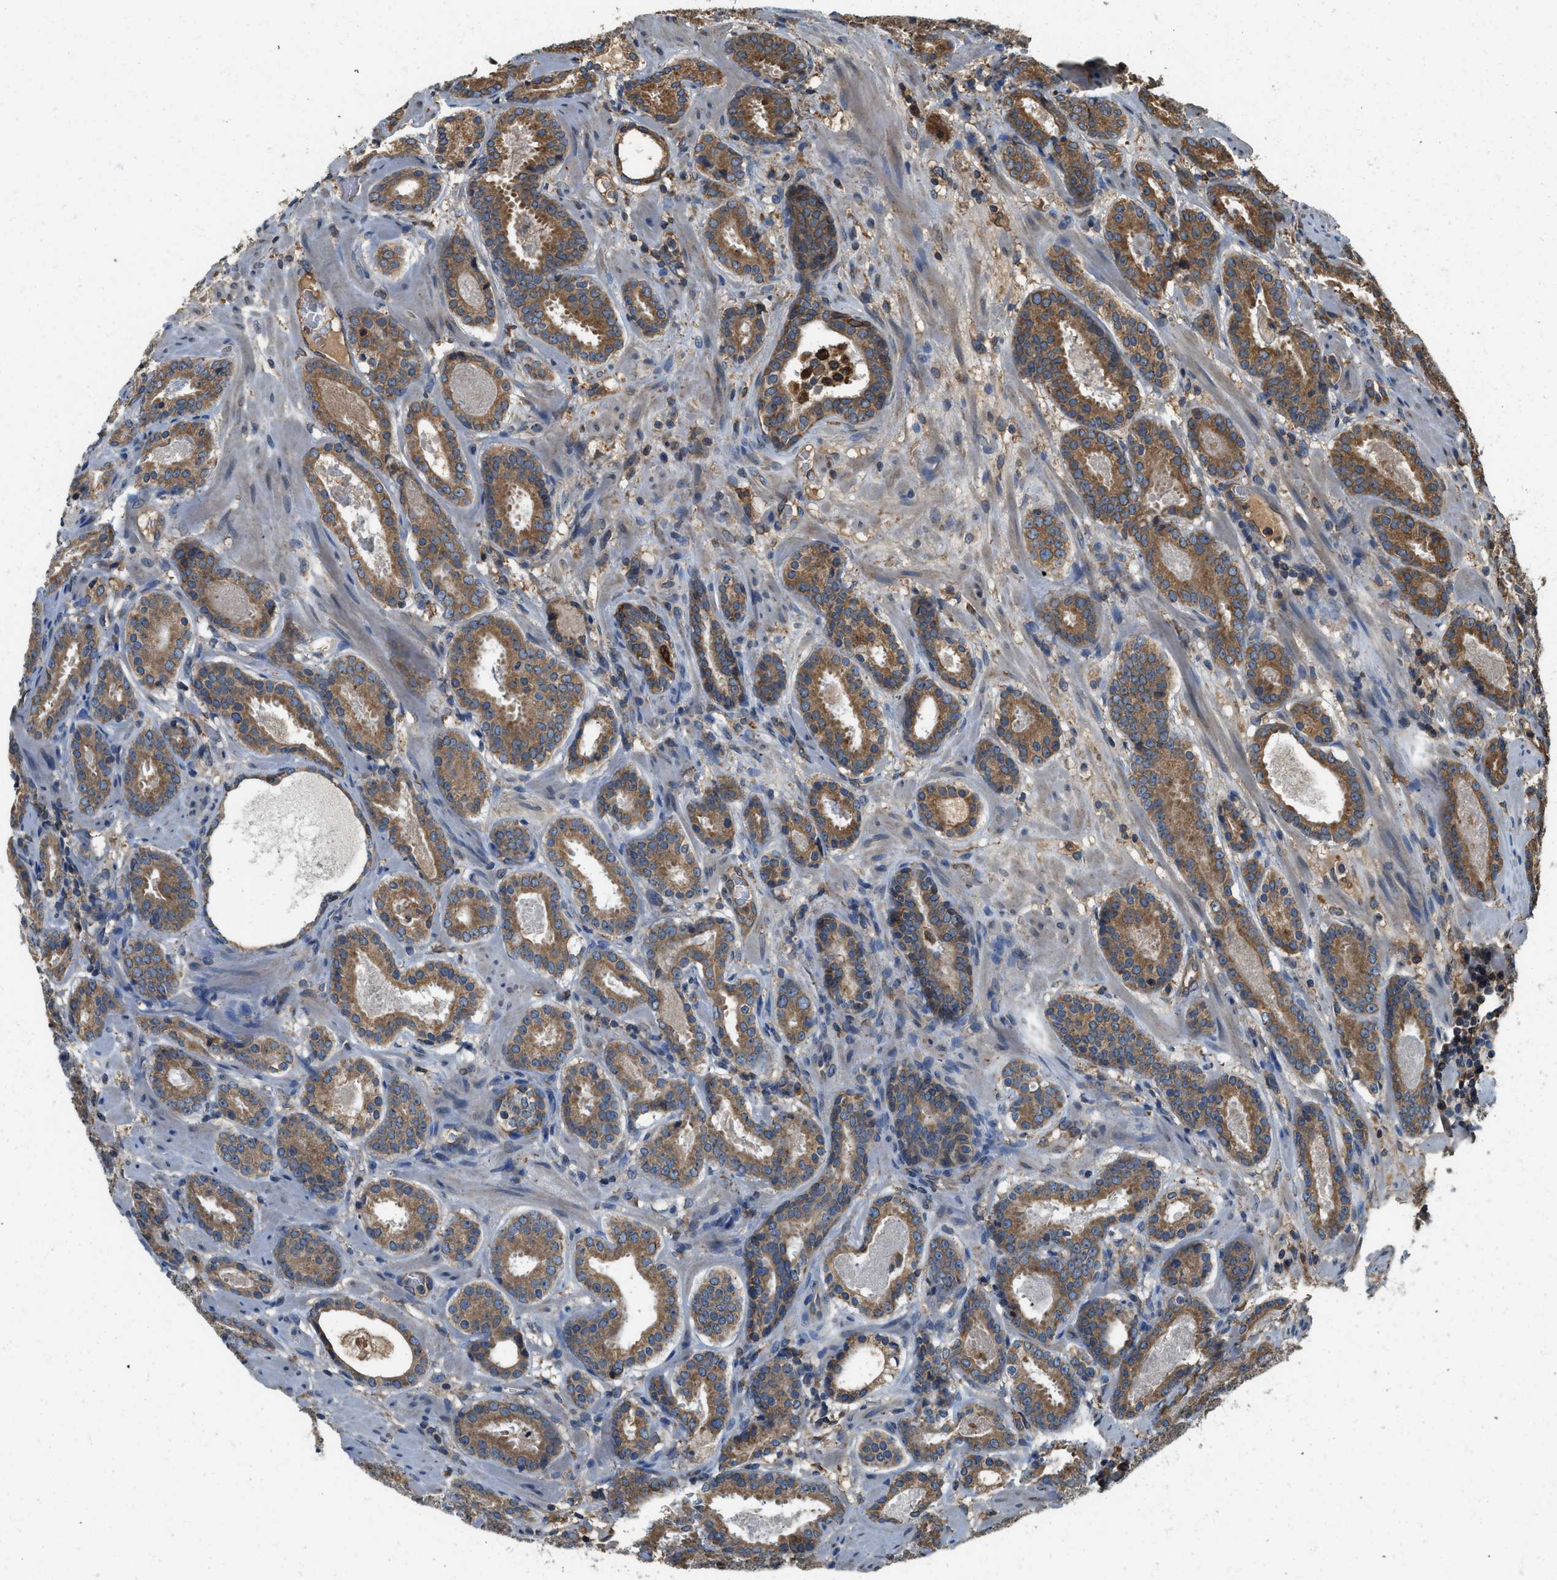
{"staining": {"intensity": "moderate", "quantity": ">75%", "location": "cytoplasmic/membranous"}, "tissue": "prostate cancer", "cell_type": "Tumor cells", "image_type": "cancer", "snomed": [{"axis": "morphology", "description": "Adenocarcinoma, Low grade"}, {"axis": "topography", "description": "Prostate"}], "caption": "A brown stain labels moderate cytoplasmic/membranous staining of a protein in human prostate adenocarcinoma (low-grade) tumor cells. The staining was performed using DAB to visualize the protein expression in brown, while the nuclei were stained in blue with hematoxylin (Magnification: 20x).", "gene": "BCAP31", "patient": {"sex": "male", "age": 69}}